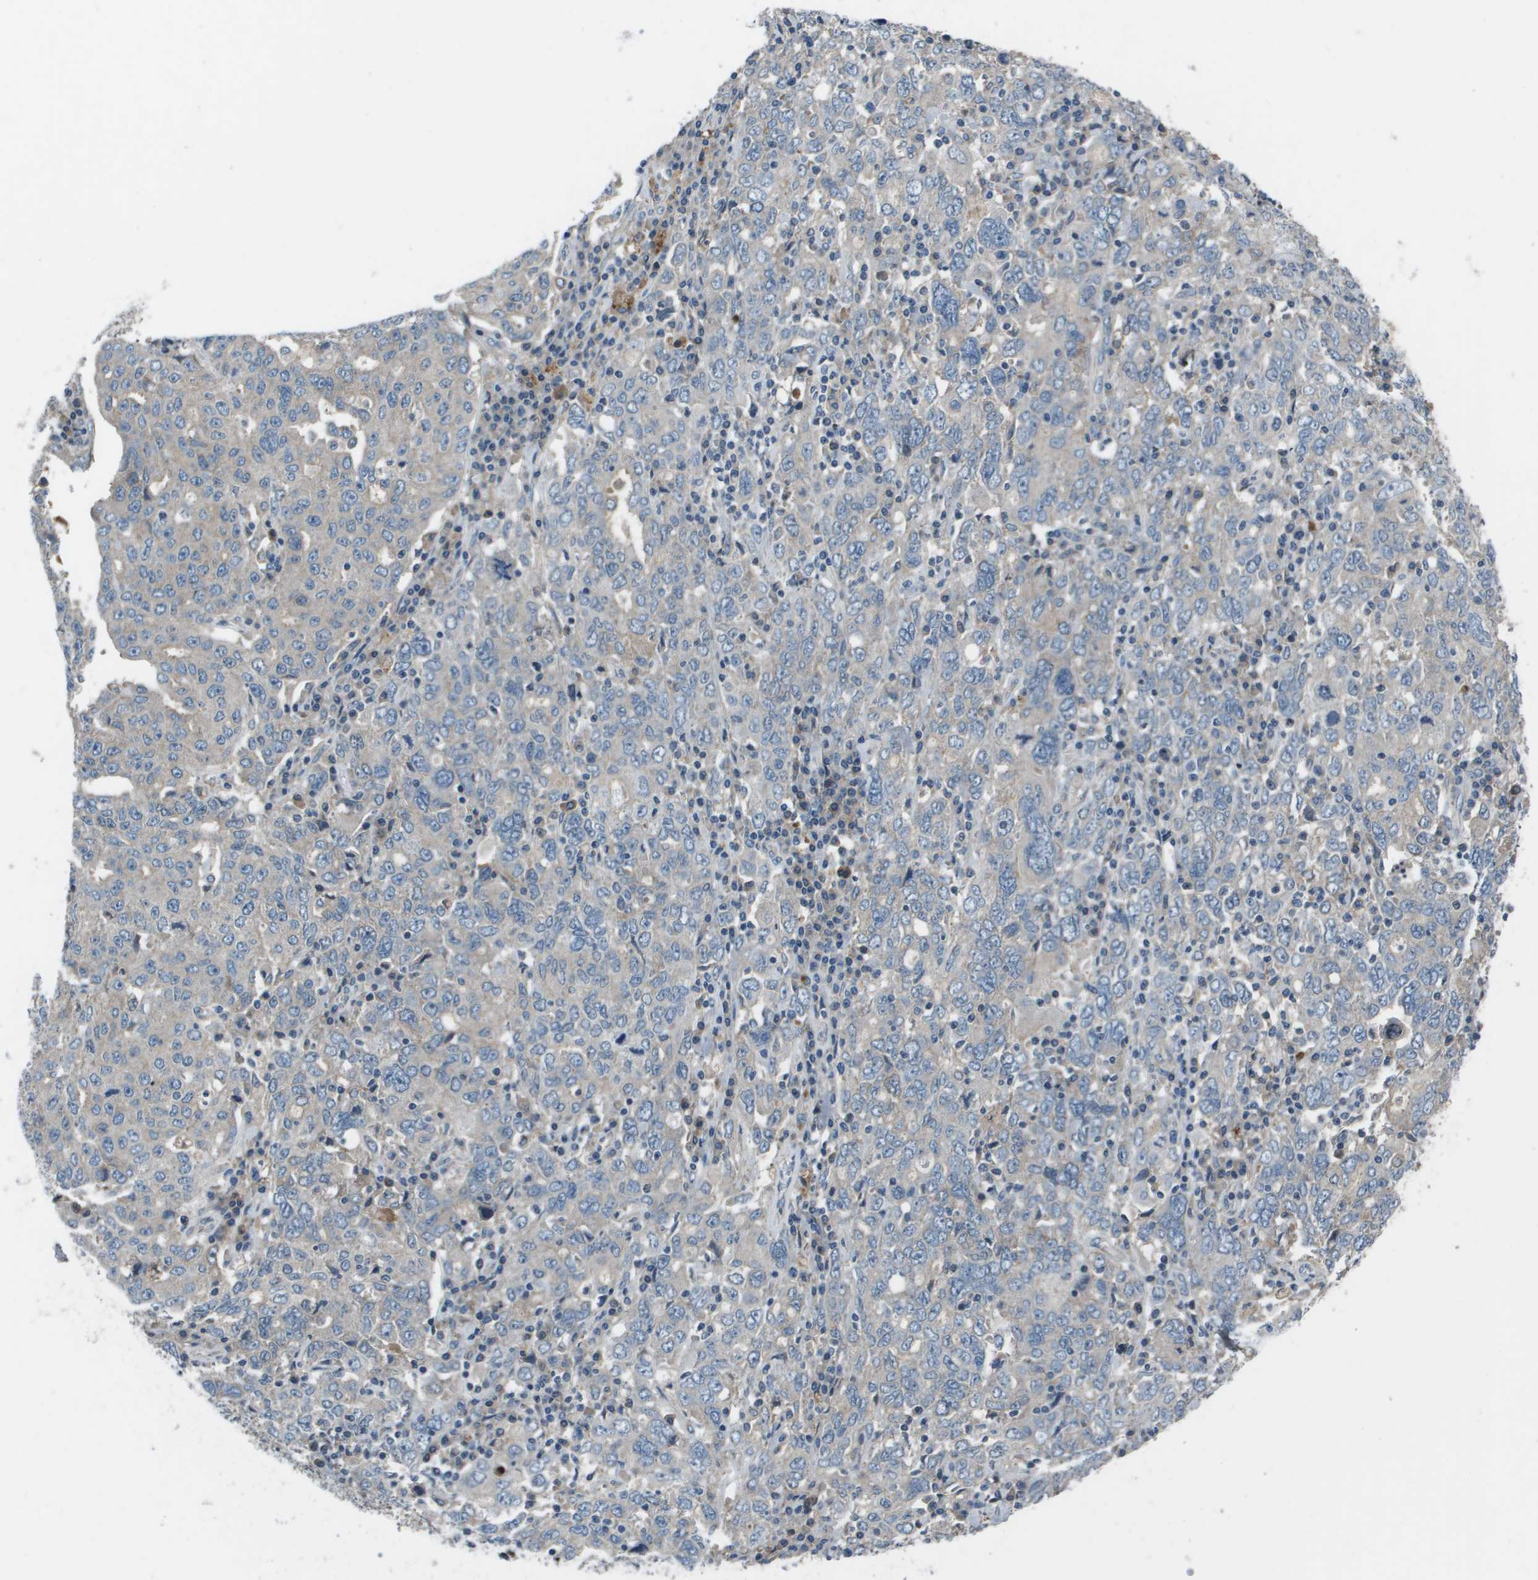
{"staining": {"intensity": "negative", "quantity": "none", "location": "none"}, "tissue": "ovarian cancer", "cell_type": "Tumor cells", "image_type": "cancer", "snomed": [{"axis": "morphology", "description": "Carcinoma, endometroid"}, {"axis": "topography", "description": "Ovary"}], "caption": "Immunohistochemistry photomicrograph of human ovarian cancer stained for a protein (brown), which displays no staining in tumor cells.", "gene": "PCOLCE", "patient": {"sex": "female", "age": 62}}